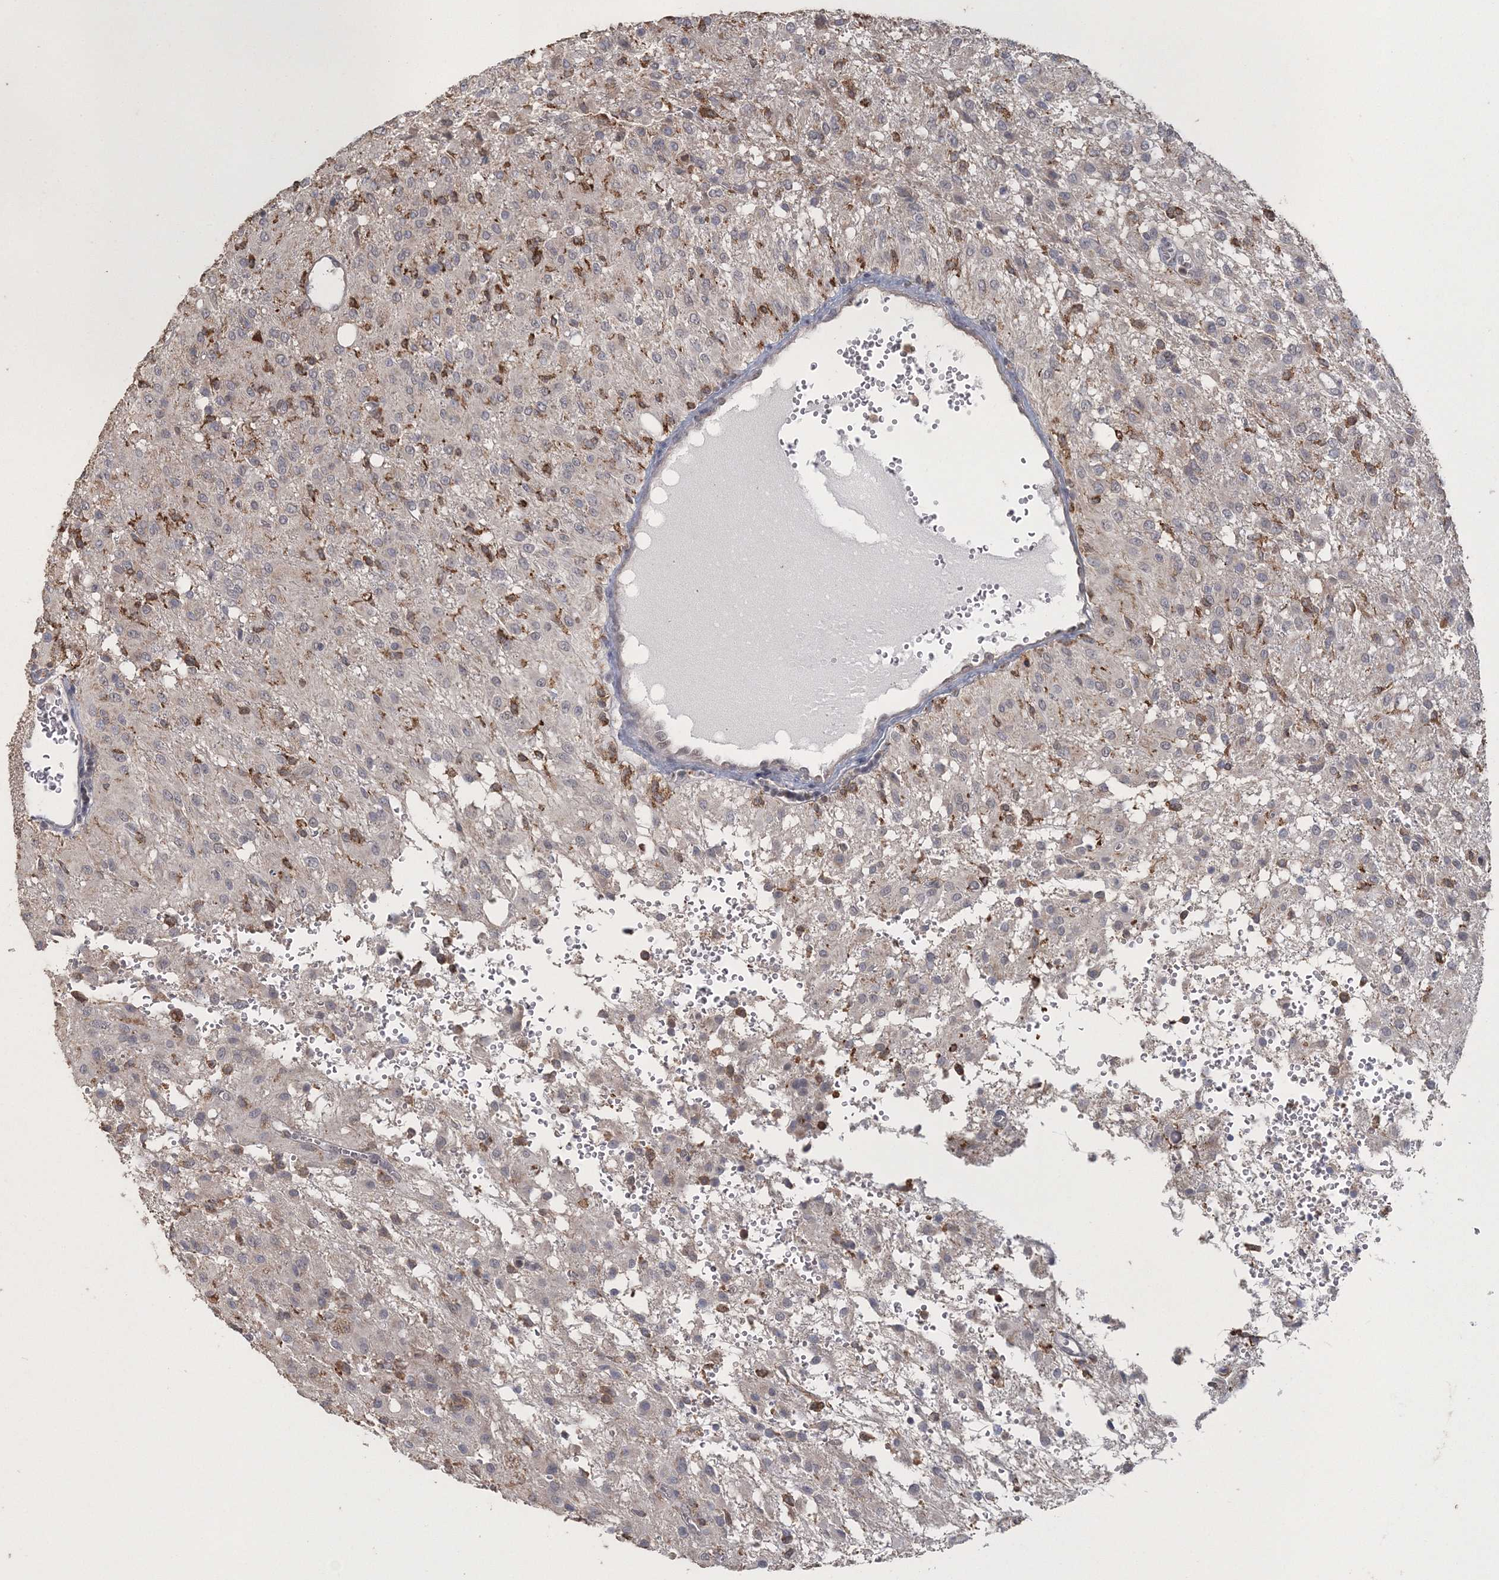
{"staining": {"intensity": "negative", "quantity": "none", "location": "none"}, "tissue": "glioma", "cell_type": "Tumor cells", "image_type": "cancer", "snomed": [{"axis": "morphology", "description": "Glioma, malignant, High grade"}, {"axis": "topography", "description": "Brain"}], "caption": "A histopathology image of human glioma is negative for staining in tumor cells.", "gene": "UIMC1", "patient": {"sex": "female", "age": 59}}